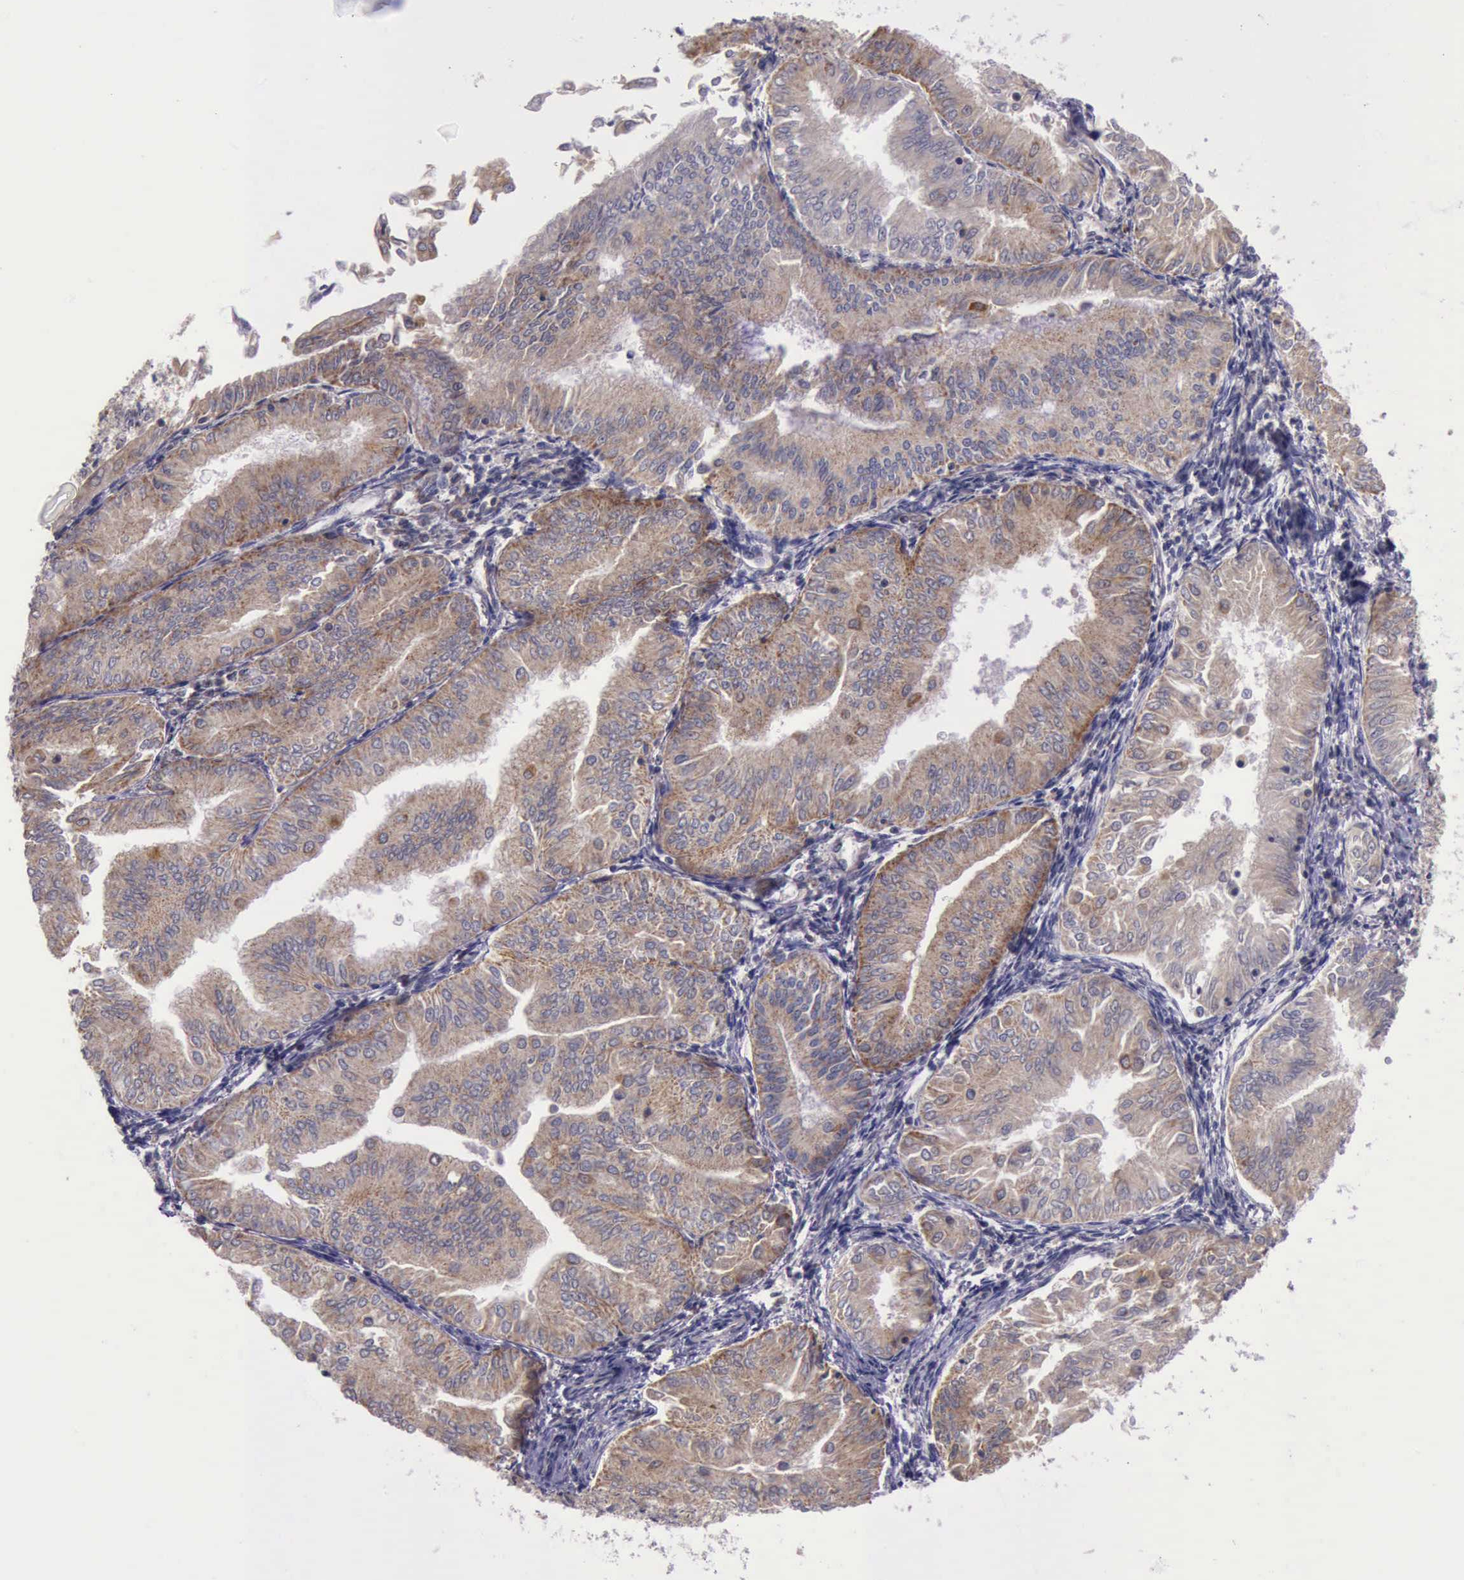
{"staining": {"intensity": "moderate", "quantity": ">75%", "location": "cytoplasmic/membranous"}, "tissue": "endometrial cancer", "cell_type": "Tumor cells", "image_type": "cancer", "snomed": [{"axis": "morphology", "description": "Adenocarcinoma, NOS"}, {"axis": "topography", "description": "Endometrium"}], "caption": "DAB immunohistochemical staining of endometrial cancer displays moderate cytoplasmic/membranous protein positivity in about >75% of tumor cells.", "gene": "TXN2", "patient": {"sex": "female", "age": 53}}